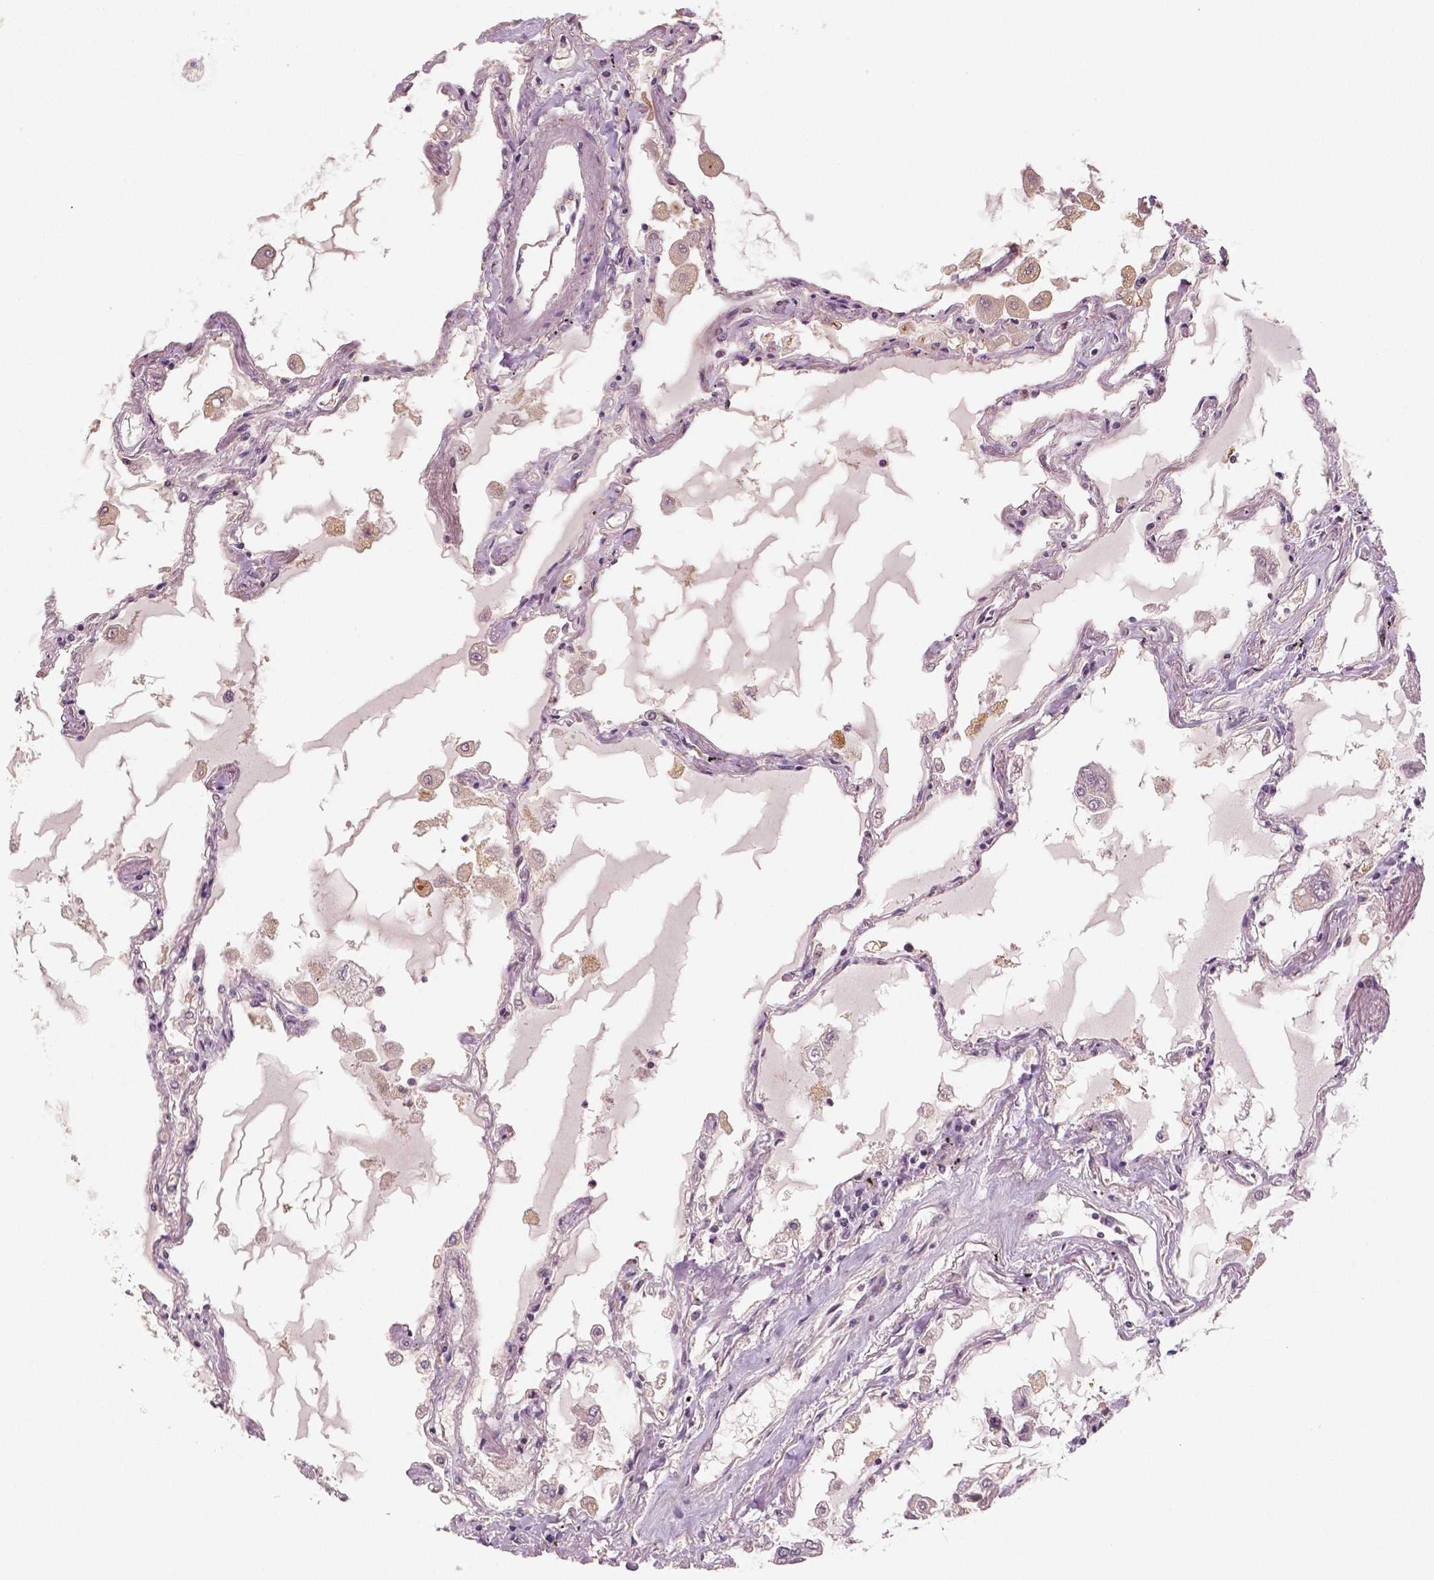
{"staining": {"intensity": "negative", "quantity": "none", "location": "none"}, "tissue": "lung", "cell_type": "Alveolar cells", "image_type": "normal", "snomed": [{"axis": "morphology", "description": "Normal tissue, NOS"}, {"axis": "morphology", "description": "Adenocarcinoma, NOS"}, {"axis": "topography", "description": "Cartilage tissue"}, {"axis": "topography", "description": "Lung"}], "caption": "Lung stained for a protein using IHC displays no staining alveolar cells.", "gene": "MKI67", "patient": {"sex": "female", "age": 67}}